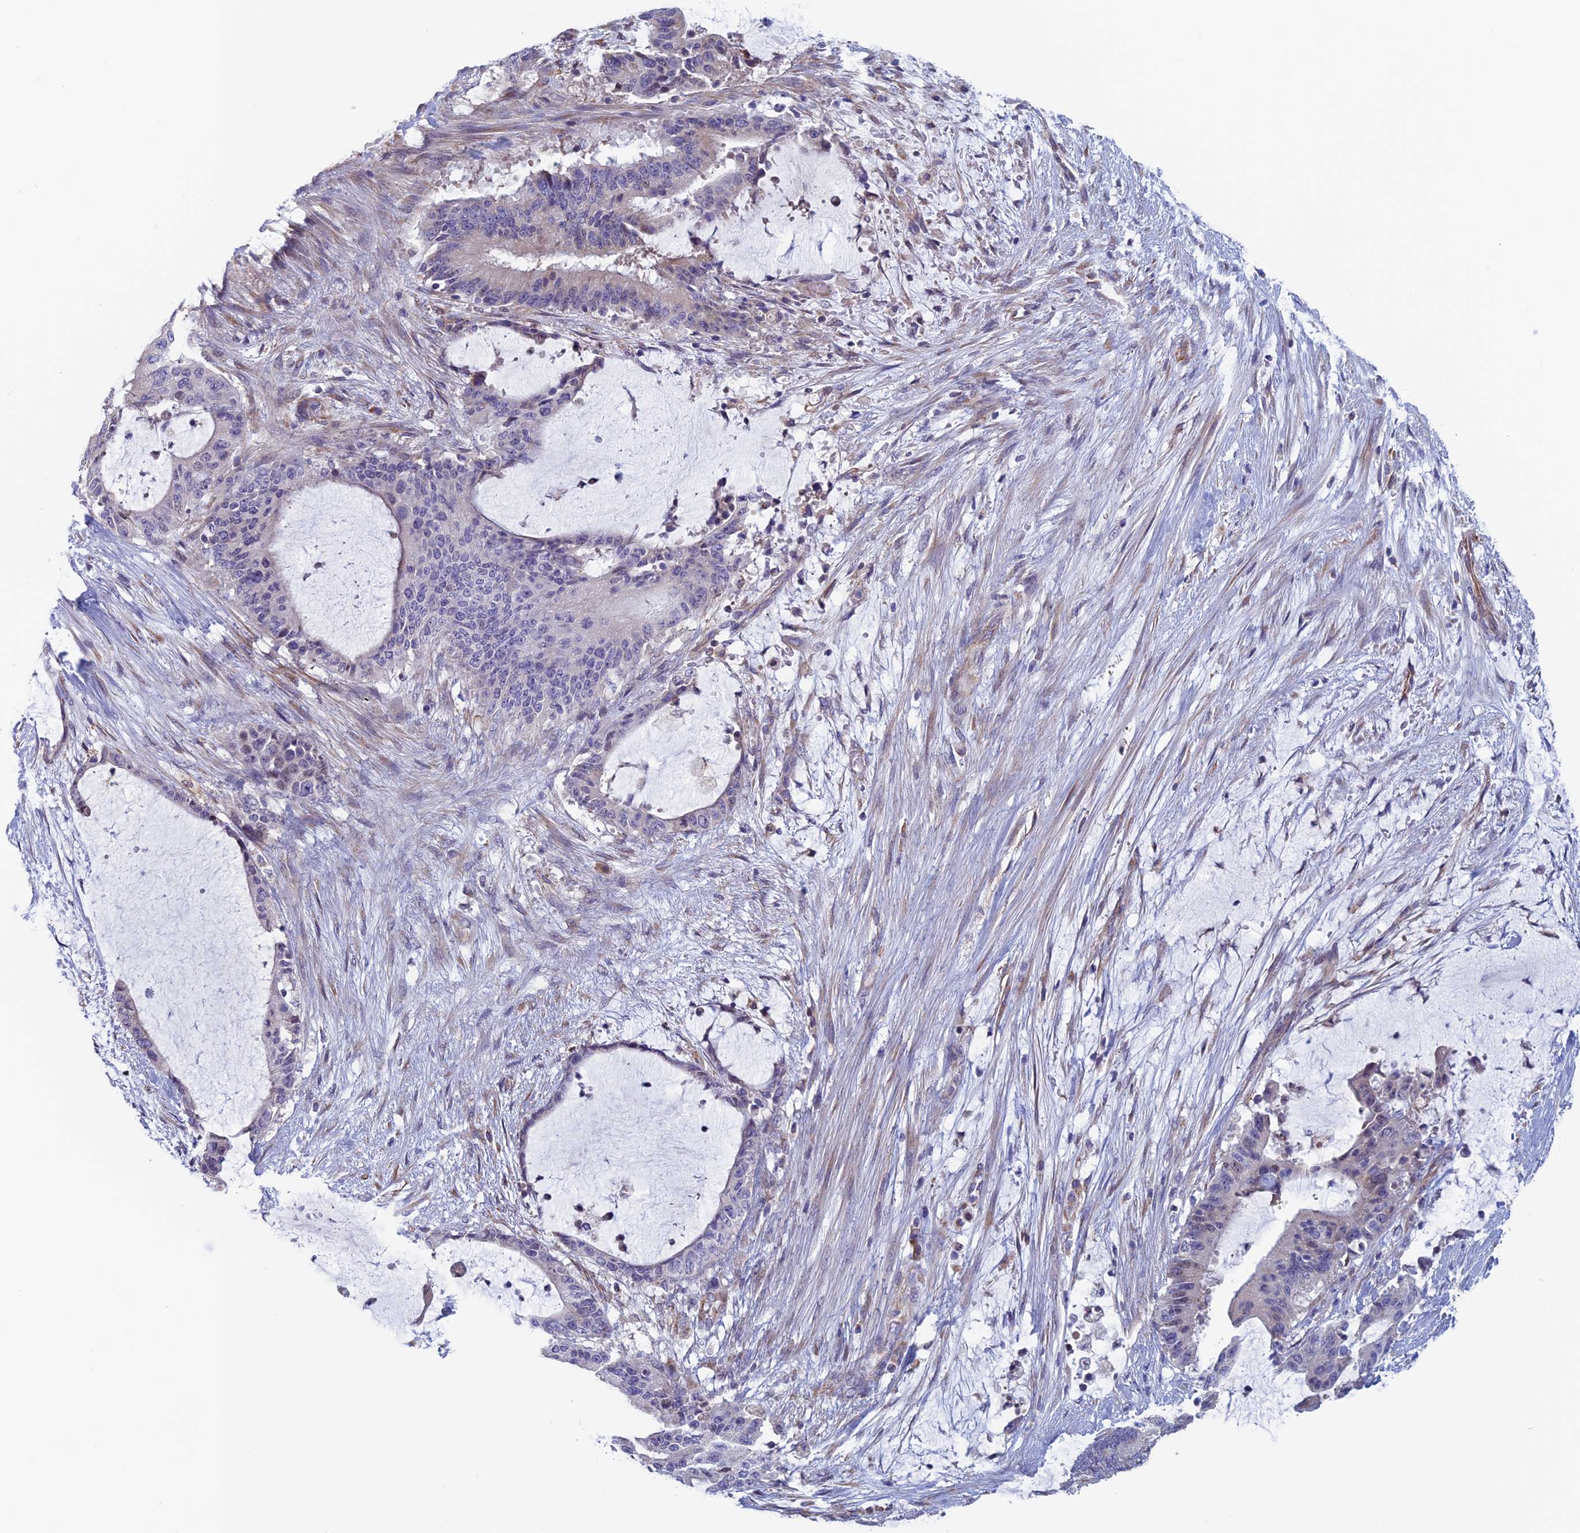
{"staining": {"intensity": "negative", "quantity": "none", "location": "none"}, "tissue": "liver cancer", "cell_type": "Tumor cells", "image_type": "cancer", "snomed": [{"axis": "morphology", "description": "Normal tissue, NOS"}, {"axis": "morphology", "description": "Cholangiocarcinoma"}, {"axis": "topography", "description": "Liver"}, {"axis": "topography", "description": "Peripheral nerve tissue"}], "caption": "Liver cancer (cholangiocarcinoma) stained for a protein using immunohistochemistry (IHC) shows no staining tumor cells.", "gene": "BCL2L10", "patient": {"sex": "female", "age": 73}}